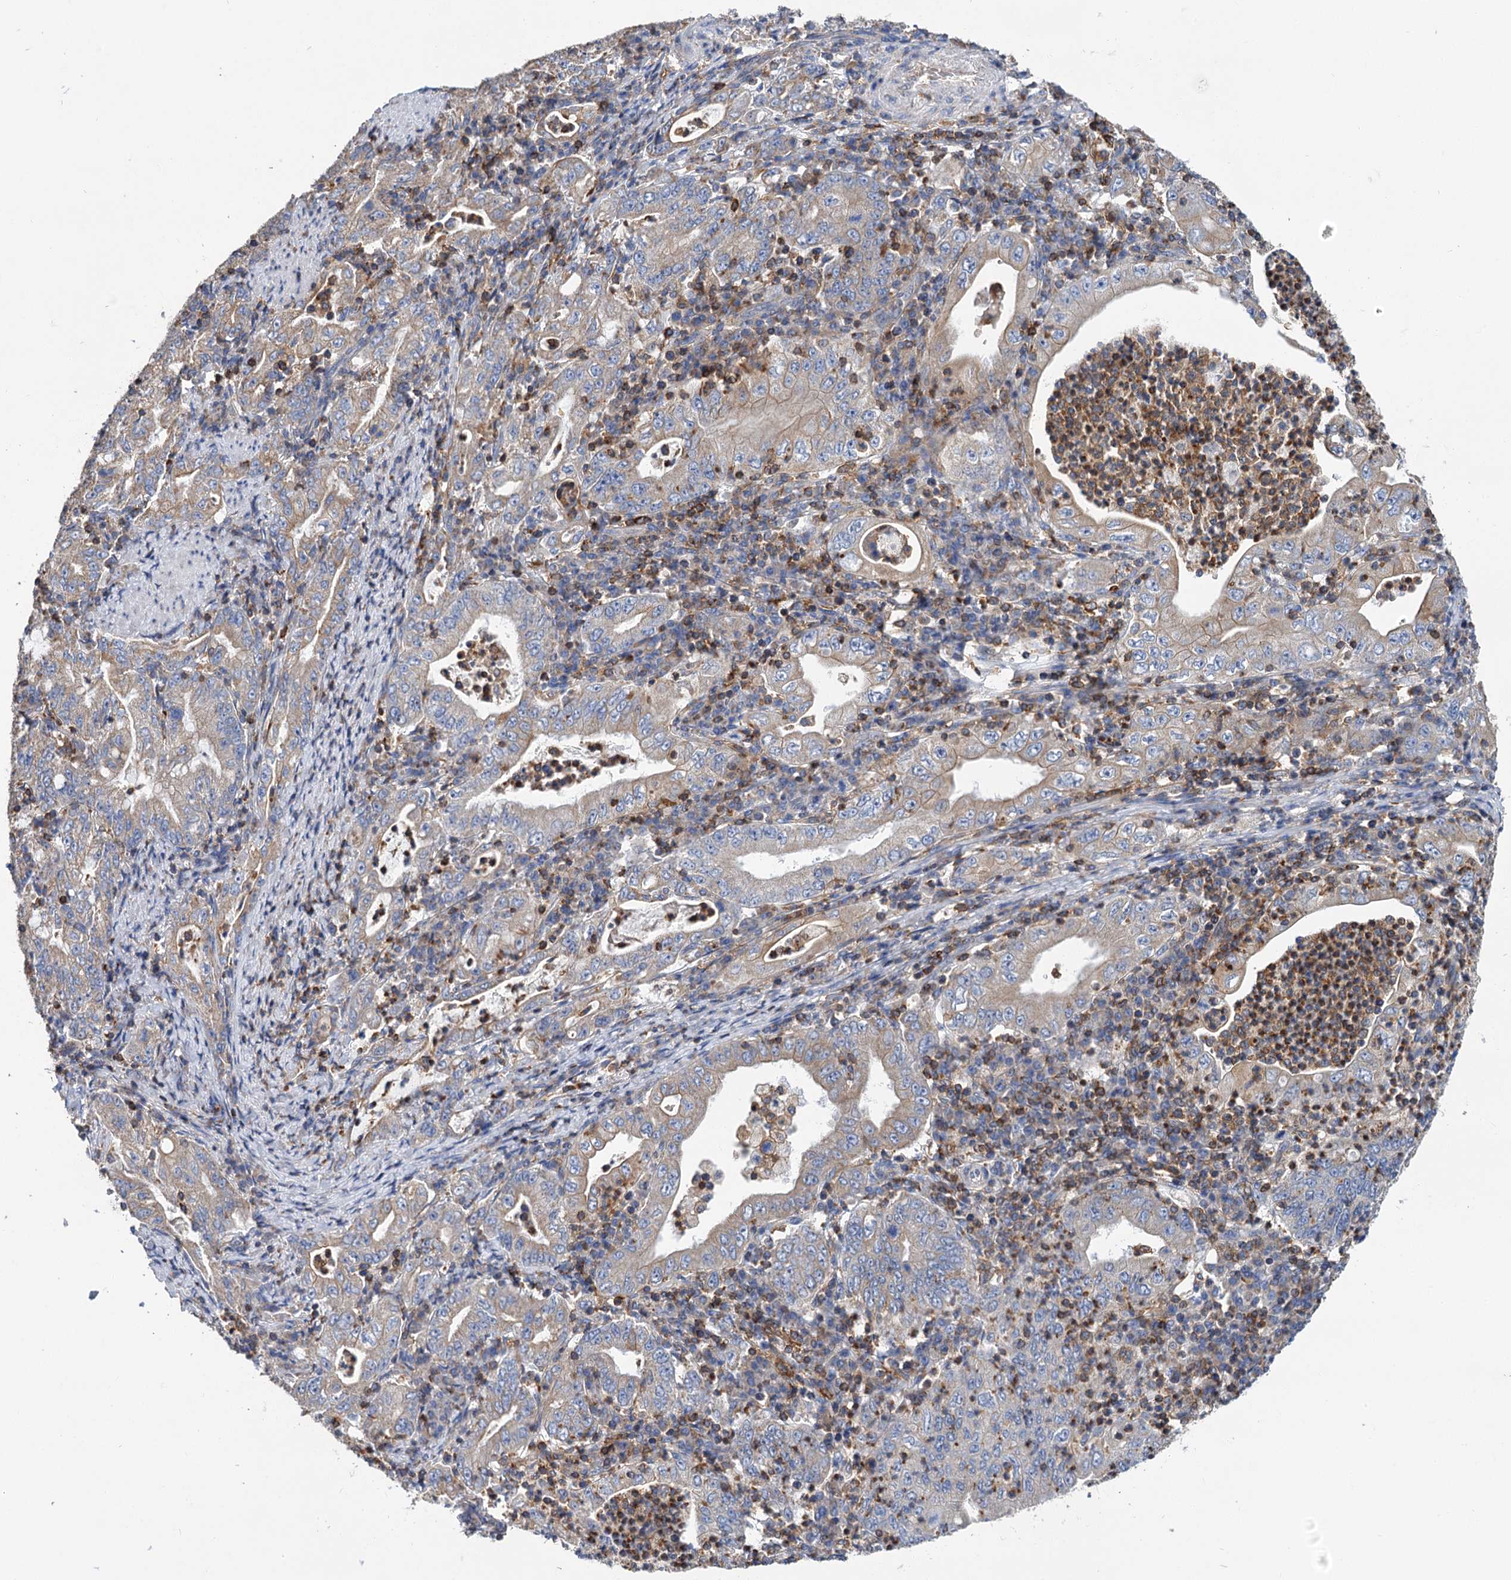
{"staining": {"intensity": "weak", "quantity": ">75%", "location": "cytoplasmic/membranous"}, "tissue": "stomach cancer", "cell_type": "Tumor cells", "image_type": "cancer", "snomed": [{"axis": "morphology", "description": "Normal tissue, NOS"}, {"axis": "morphology", "description": "Adenocarcinoma, NOS"}, {"axis": "topography", "description": "Esophagus"}, {"axis": "topography", "description": "Stomach, upper"}, {"axis": "topography", "description": "Peripheral nerve tissue"}], "caption": "Protein staining of stomach adenocarcinoma tissue exhibits weak cytoplasmic/membranous staining in about >75% of tumor cells.", "gene": "UBASH3B", "patient": {"sex": "male", "age": 62}}